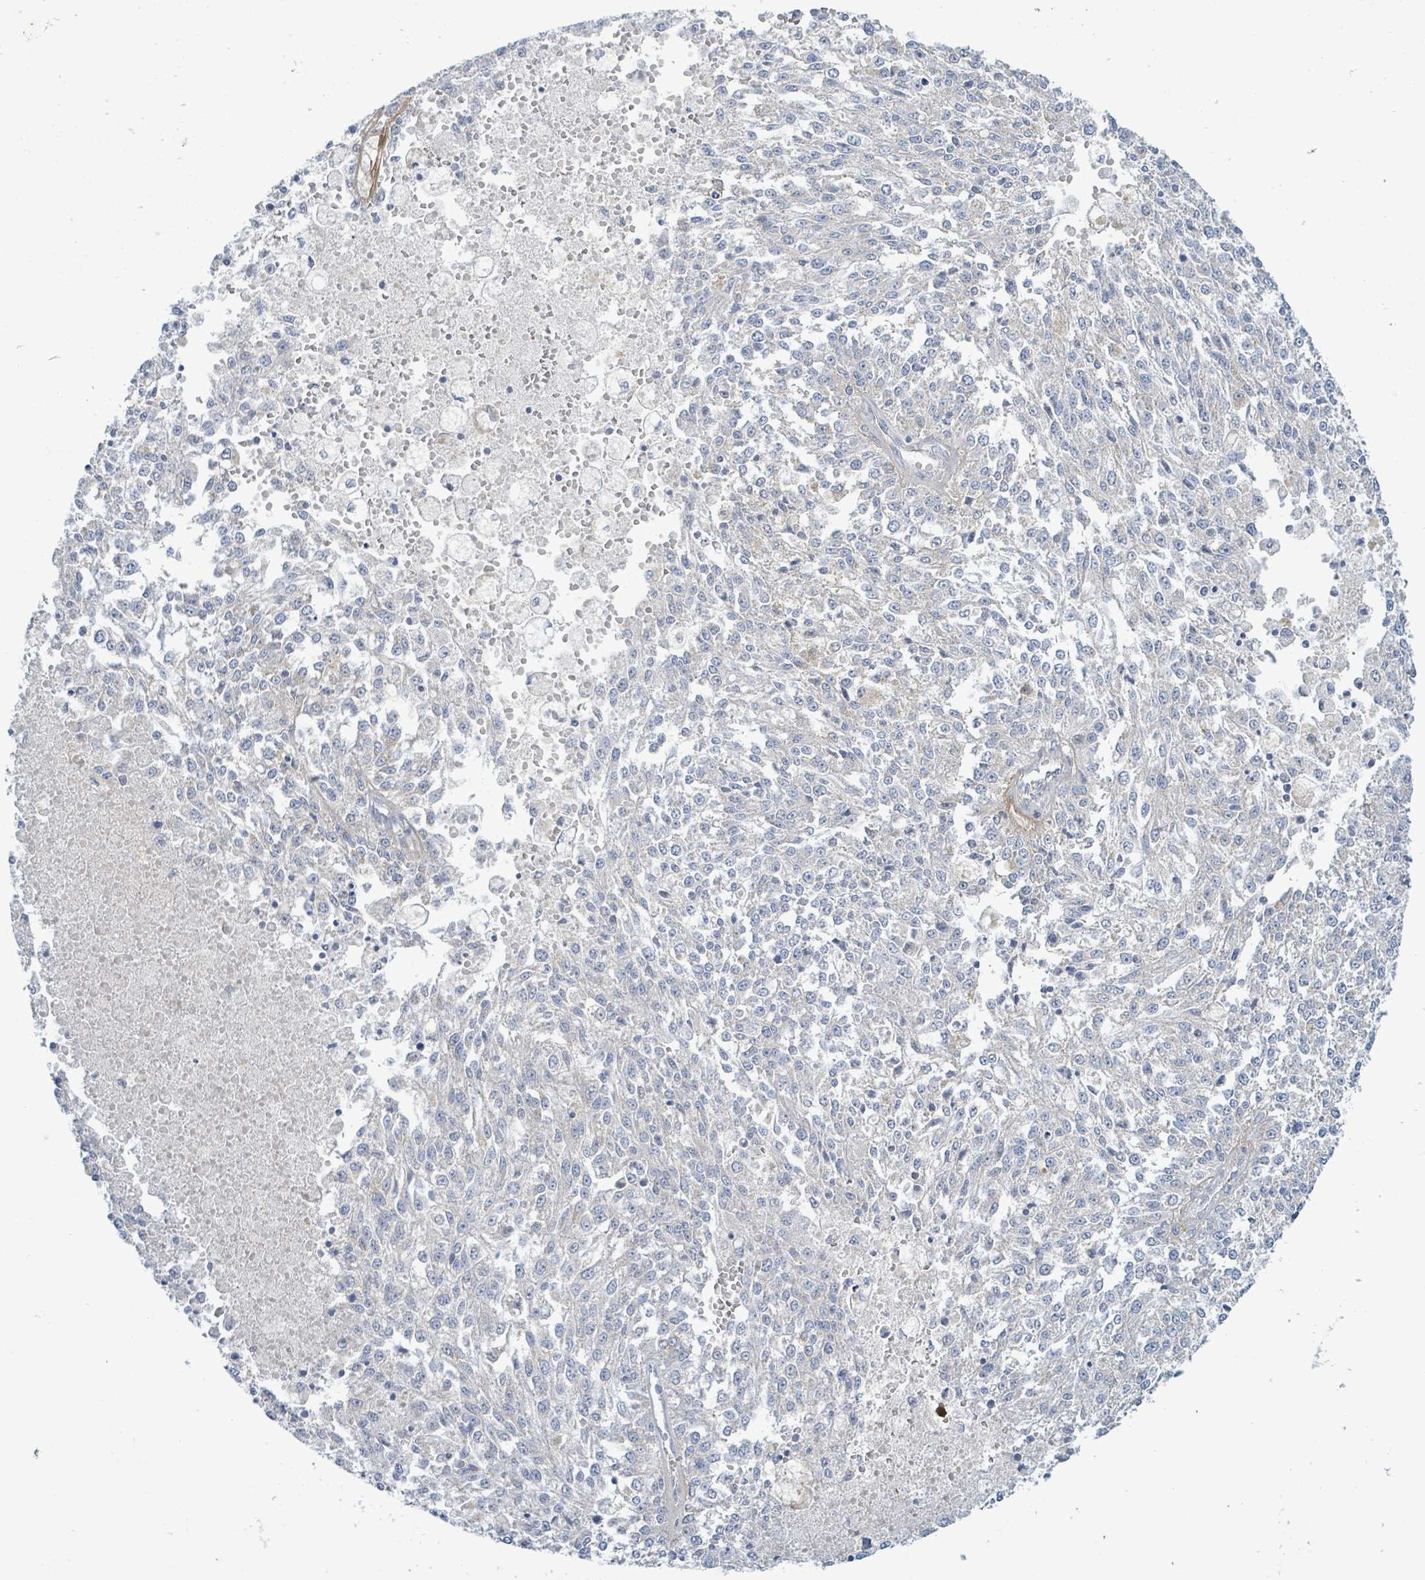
{"staining": {"intensity": "weak", "quantity": "<25%", "location": "cytoplasmic/membranous"}, "tissue": "melanoma", "cell_type": "Tumor cells", "image_type": "cancer", "snomed": [{"axis": "morphology", "description": "Malignant melanoma, NOS"}, {"axis": "topography", "description": "Skin"}], "caption": "Immunohistochemistry (IHC) photomicrograph of neoplastic tissue: human melanoma stained with DAB reveals no significant protein positivity in tumor cells. (DAB IHC with hematoxylin counter stain).", "gene": "ALG12", "patient": {"sex": "female", "age": 64}}